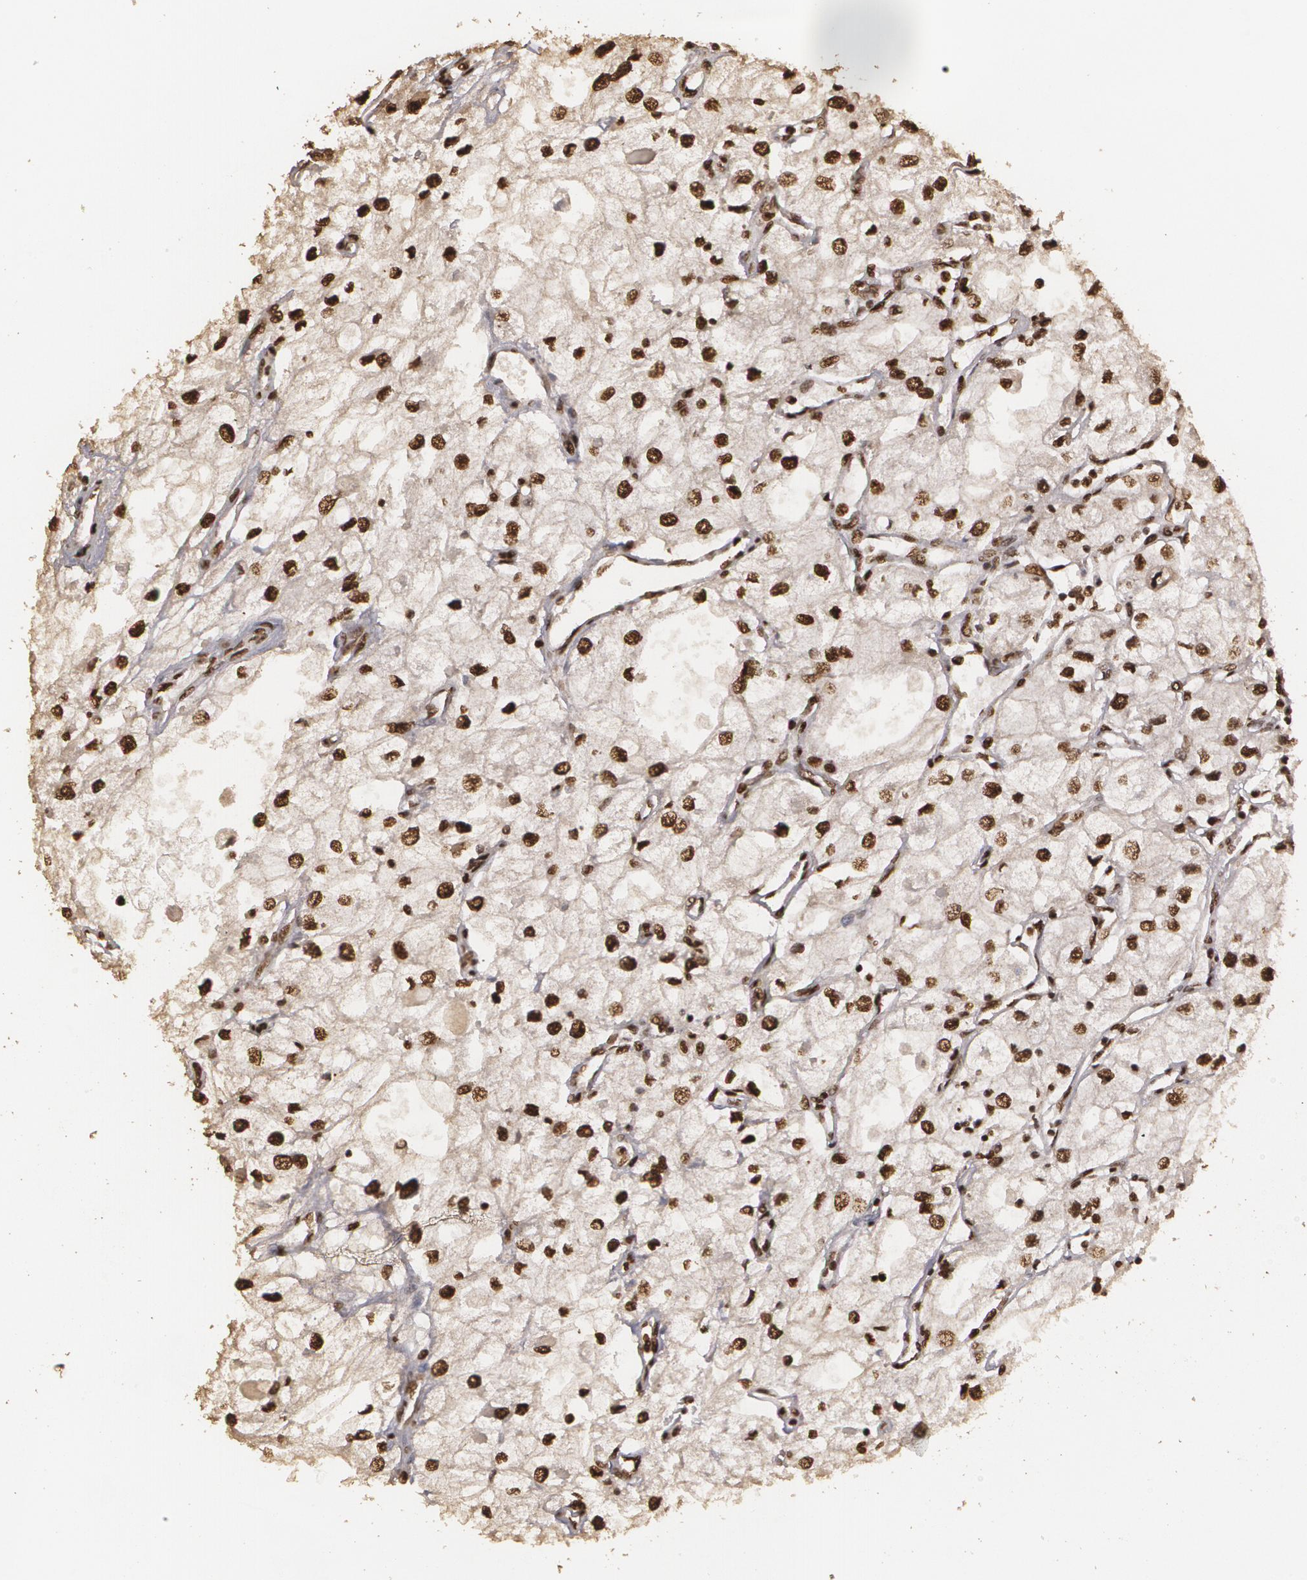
{"staining": {"intensity": "strong", "quantity": ">75%", "location": "nuclear"}, "tissue": "renal cancer", "cell_type": "Tumor cells", "image_type": "cancer", "snomed": [{"axis": "morphology", "description": "Adenocarcinoma, NOS"}, {"axis": "topography", "description": "Kidney"}], "caption": "Renal adenocarcinoma stained with a brown dye reveals strong nuclear positive expression in approximately >75% of tumor cells.", "gene": "RCOR1", "patient": {"sex": "male", "age": 57}}